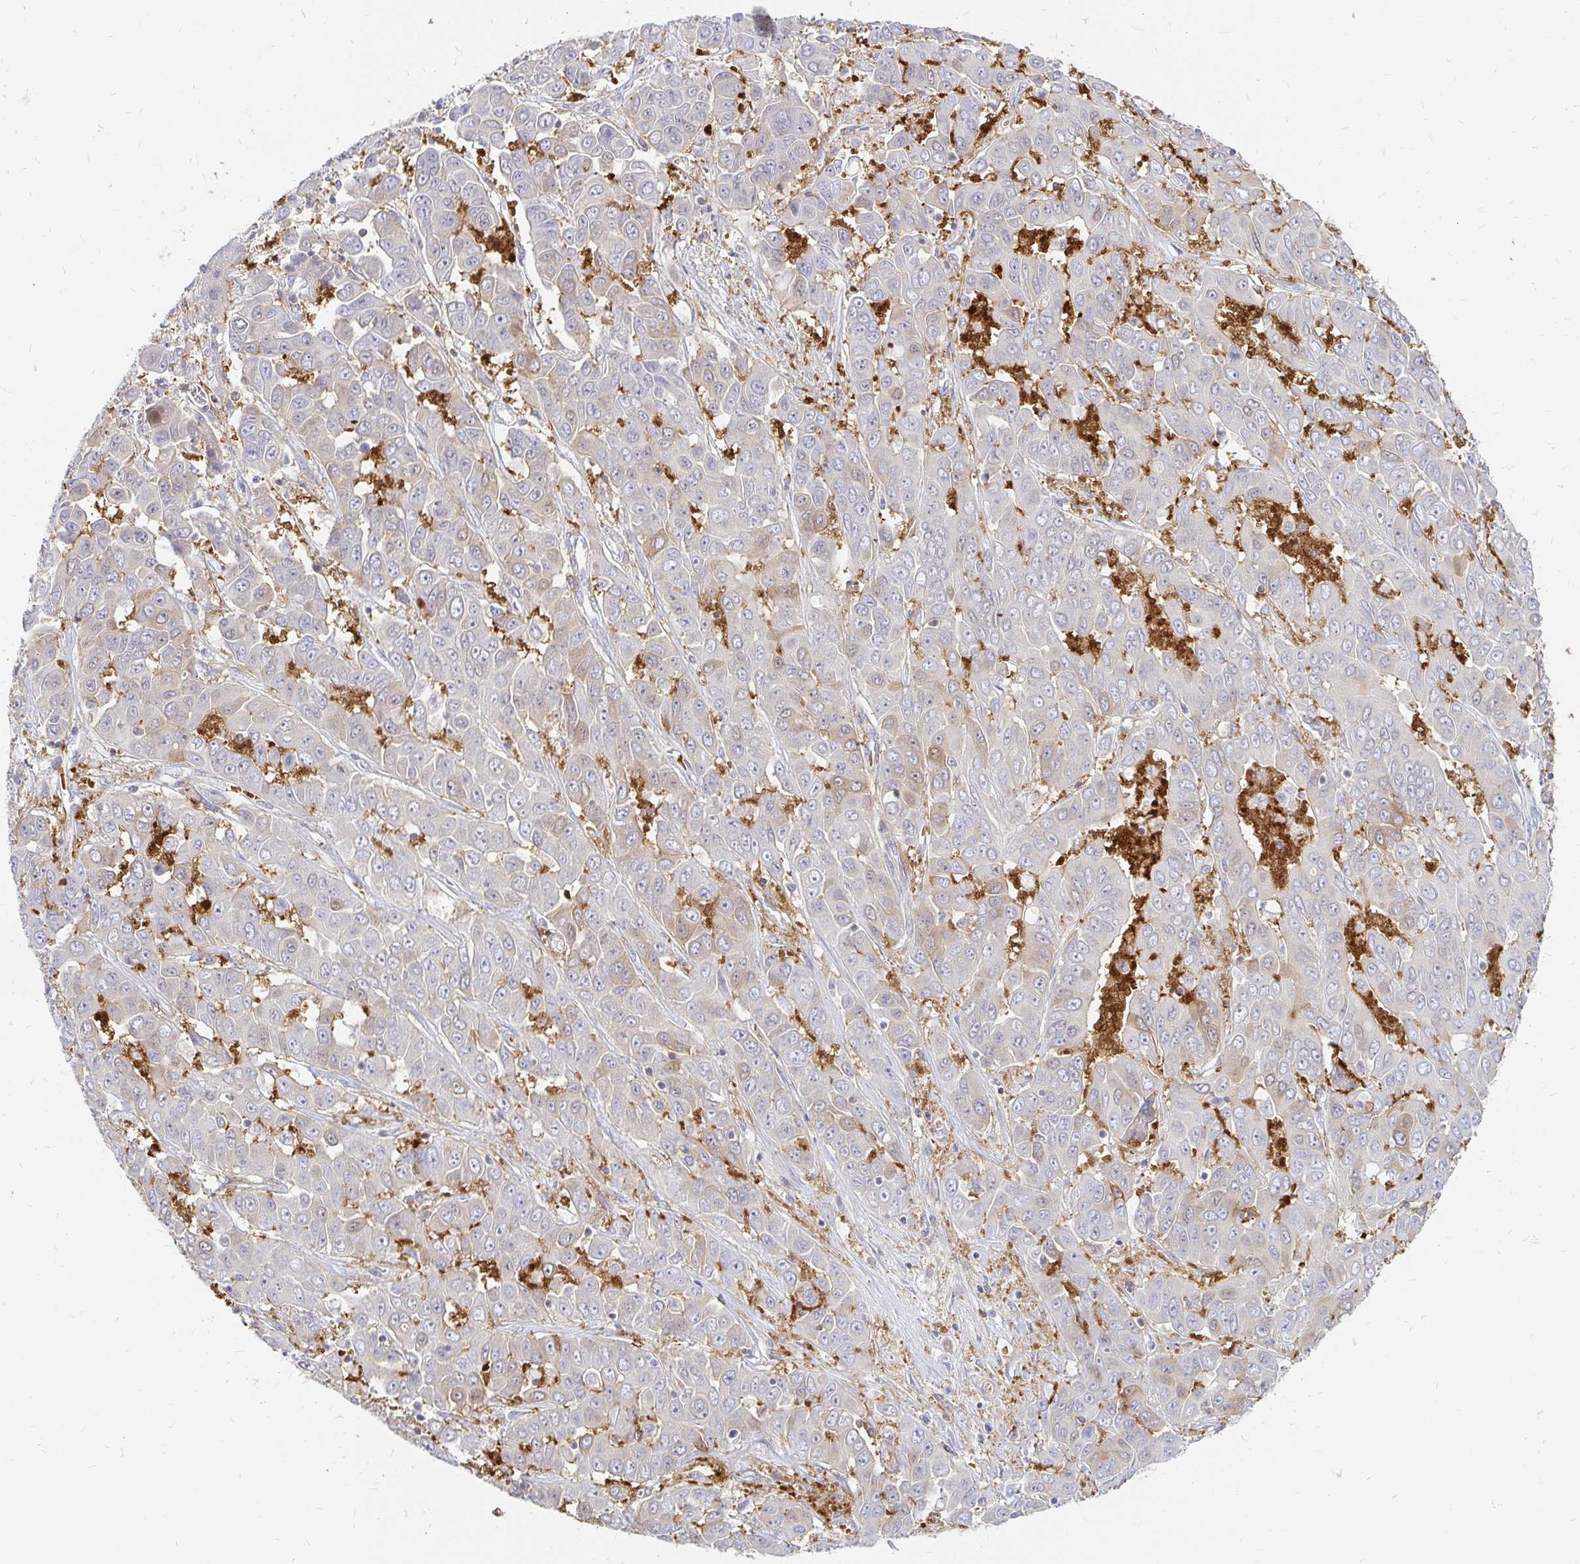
{"staining": {"intensity": "negative", "quantity": "none", "location": "none"}, "tissue": "liver cancer", "cell_type": "Tumor cells", "image_type": "cancer", "snomed": [{"axis": "morphology", "description": "Cholangiocarcinoma"}, {"axis": "topography", "description": "Liver"}], "caption": "High magnification brightfield microscopy of liver cholangiocarcinoma stained with DAB (3,3'-diaminobenzidine) (brown) and counterstained with hematoxylin (blue): tumor cells show no significant expression. (DAB immunohistochemistry (IHC) with hematoxylin counter stain).", "gene": "CAST", "patient": {"sex": "female", "age": 52}}